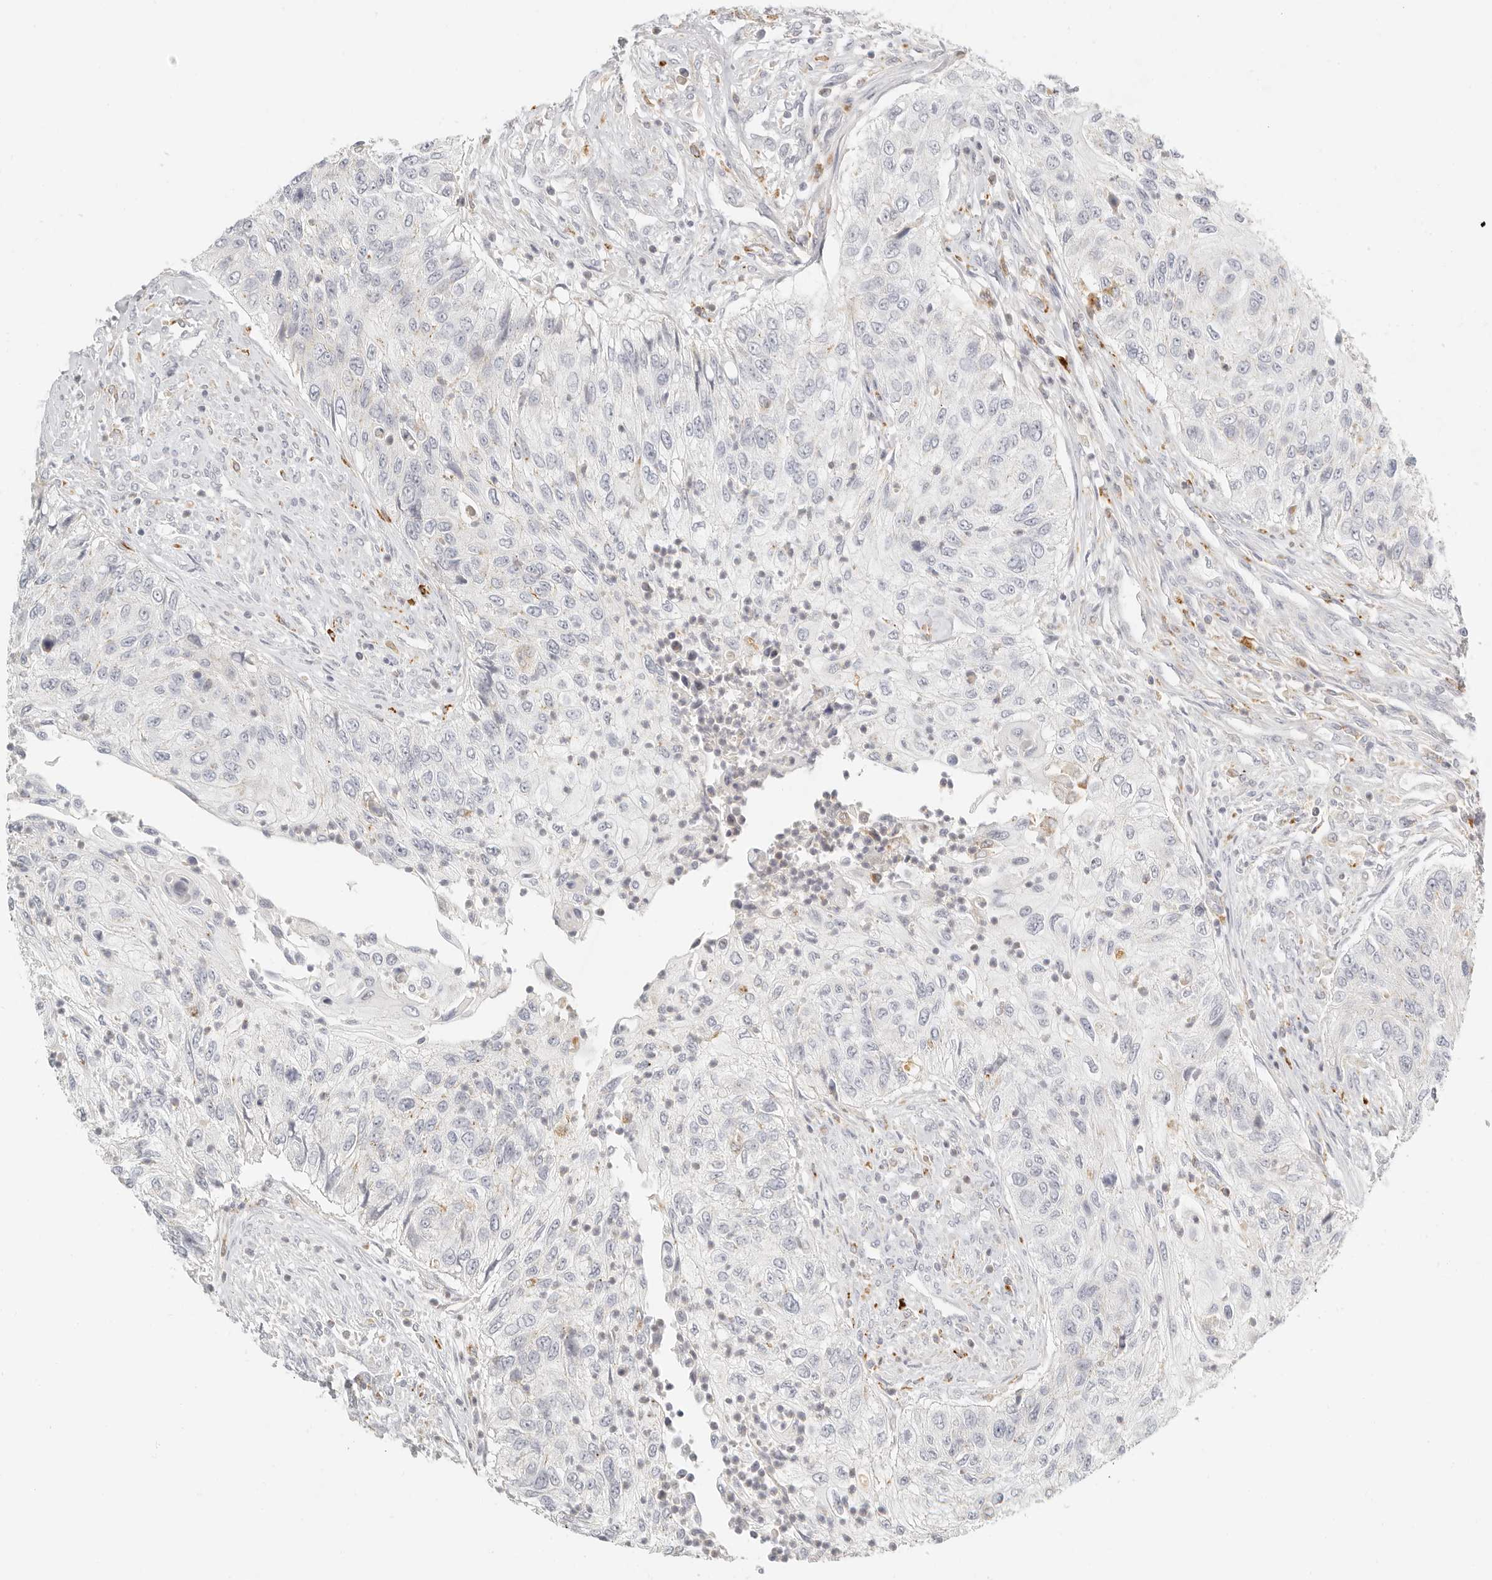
{"staining": {"intensity": "negative", "quantity": "none", "location": "none"}, "tissue": "urothelial cancer", "cell_type": "Tumor cells", "image_type": "cancer", "snomed": [{"axis": "morphology", "description": "Urothelial carcinoma, High grade"}, {"axis": "topography", "description": "Urinary bladder"}], "caption": "A micrograph of urothelial cancer stained for a protein displays no brown staining in tumor cells.", "gene": "RNASET2", "patient": {"sex": "female", "age": 60}}